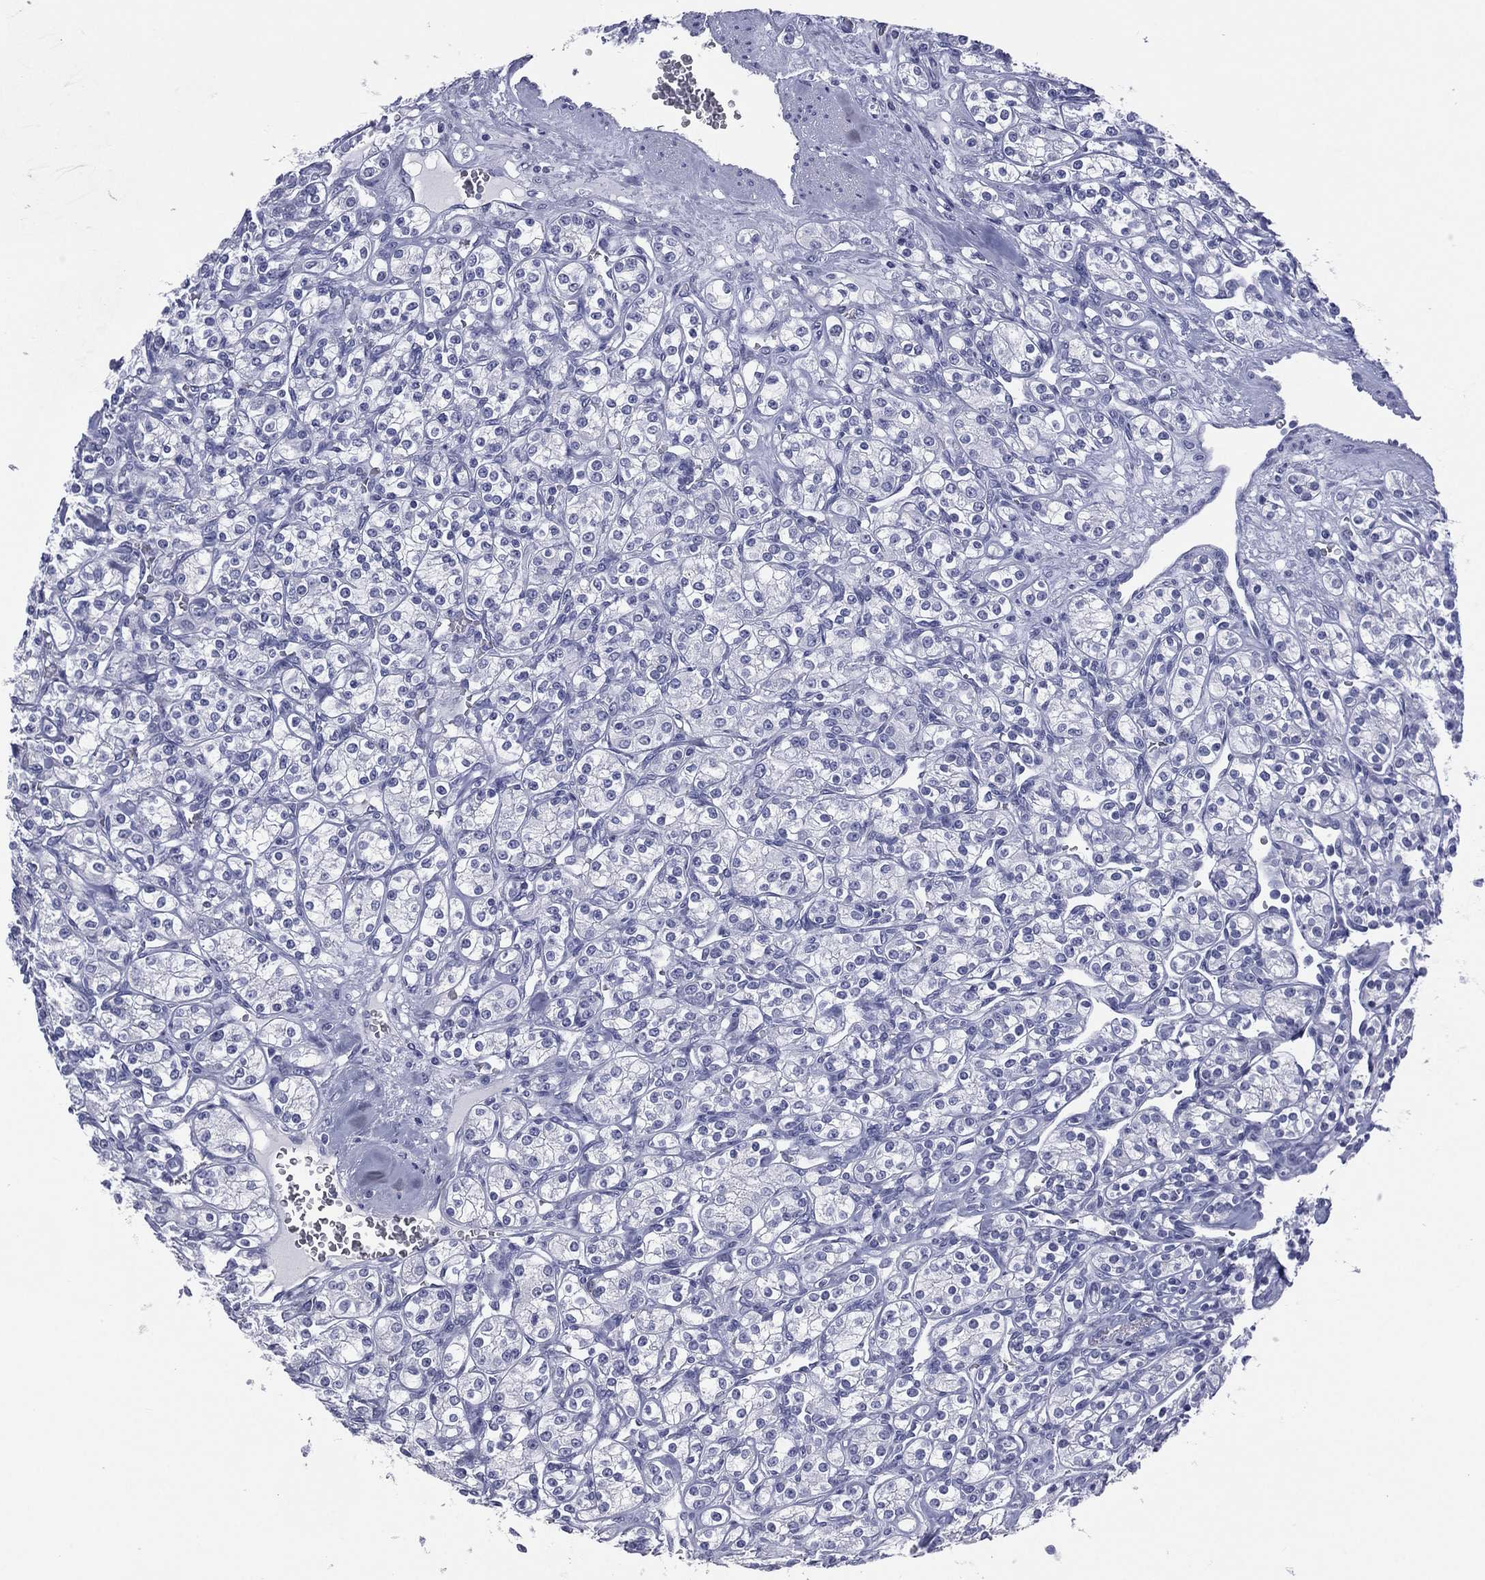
{"staining": {"intensity": "negative", "quantity": "none", "location": "none"}, "tissue": "renal cancer", "cell_type": "Tumor cells", "image_type": "cancer", "snomed": [{"axis": "morphology", "description": "Adenocarcinoma, NOS"}, {"axis": "topography", "description": "Kidney"}], "caption": "The immunohistochemistry micrograph has no significant positivity in tumor cells of renal adenocarcinoma tissue. Nuclei are stained in blue.", "gene": "MLN", "patient": {"sex": "male", "age": 77}}